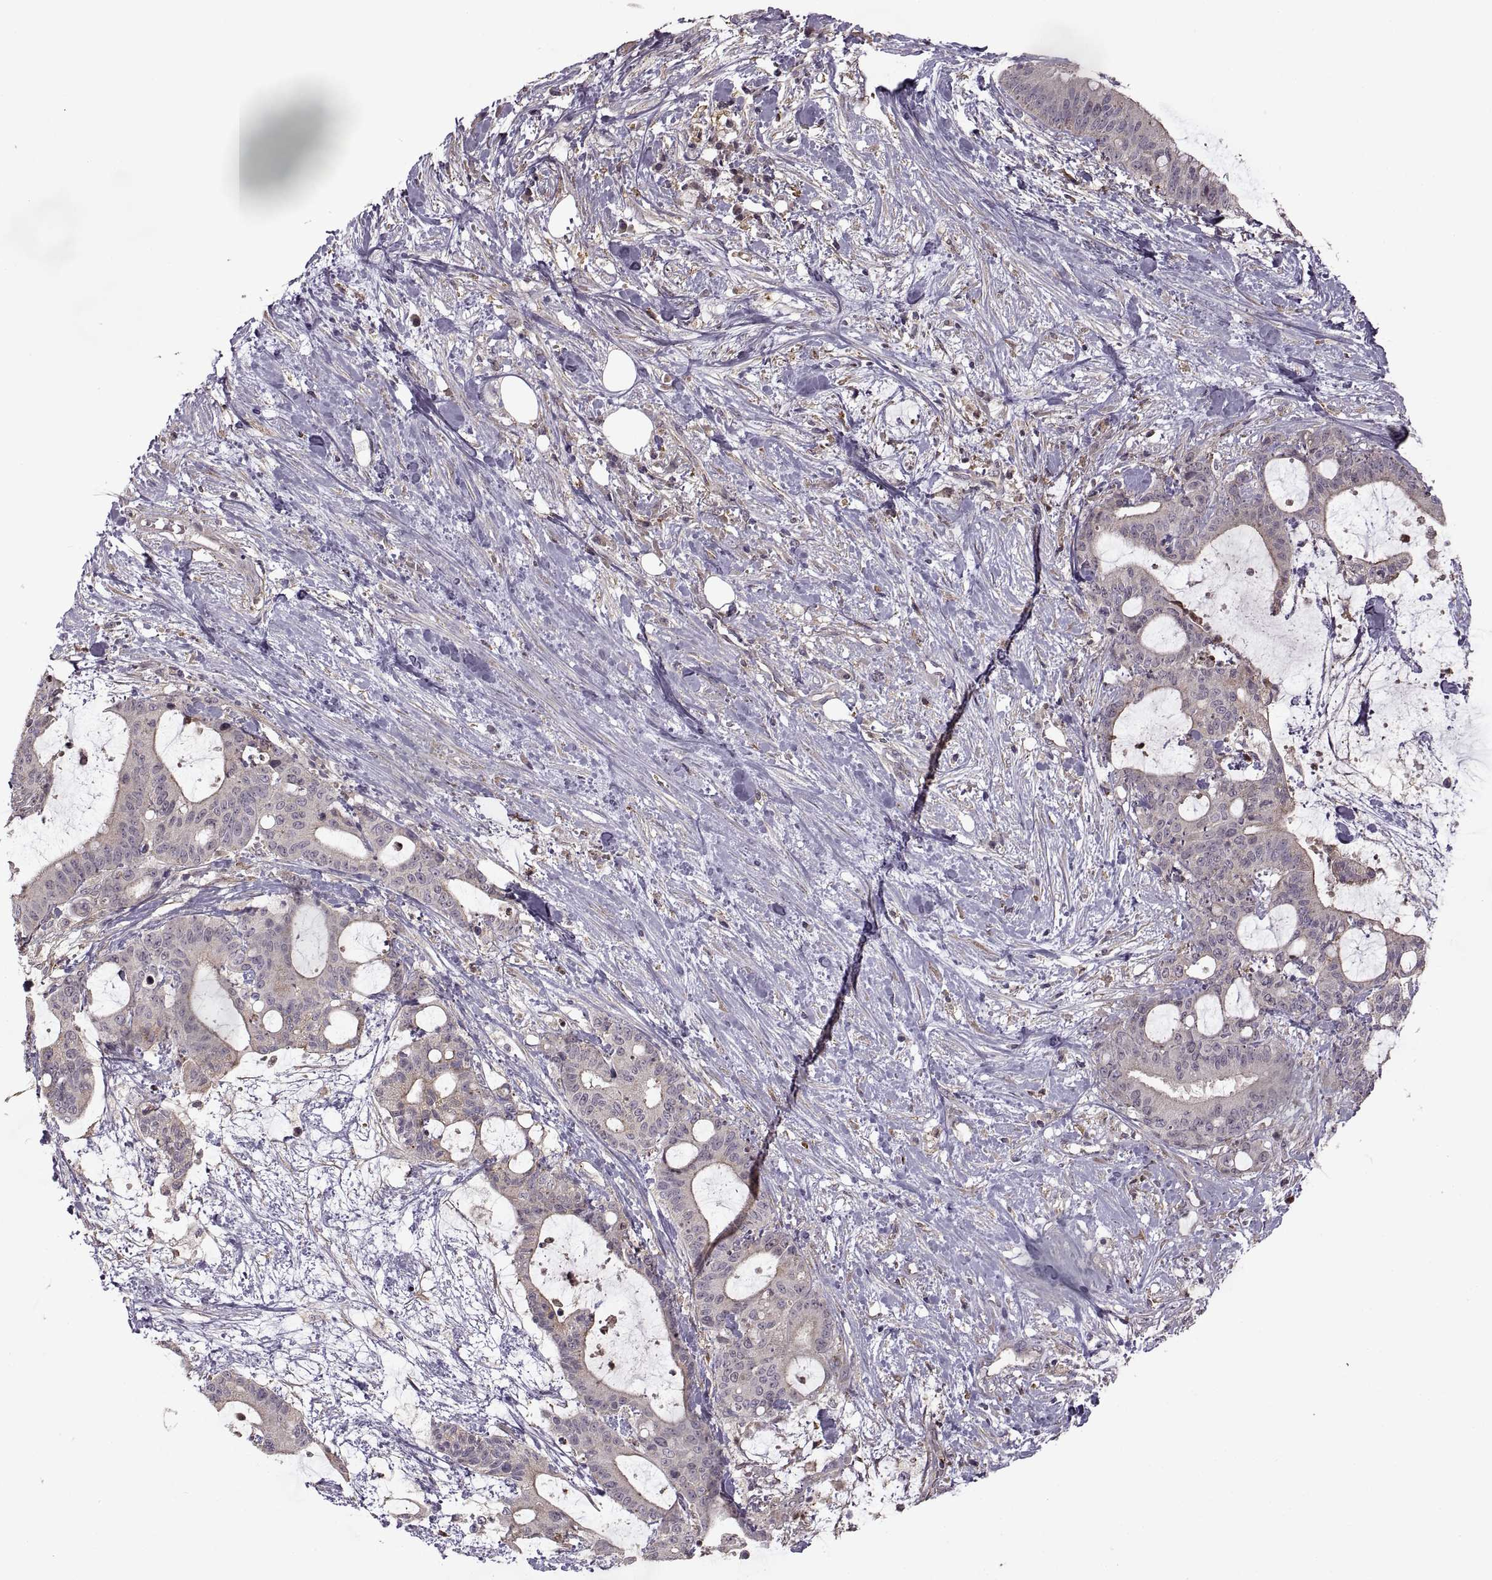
{"staining": {"intensity": "negative", "quantity": "none", "location": "none"}, "tissue": "liver cancer", "cell_type": "Tumor cells", "image_type": "cancer", "snomed": [{"axis": "morphology", "description": "Cholangiocarcinoma"}, {"axis": "topography", "description": "Liver"}], "caption": "Tumor cells show no significant expression in liver cancer (cholangiocarcinoma). (IHC, brightfield microscopy, high magnification).", "gene": "PIERCE1", "patient": {"sex": "female", "age": 73}}